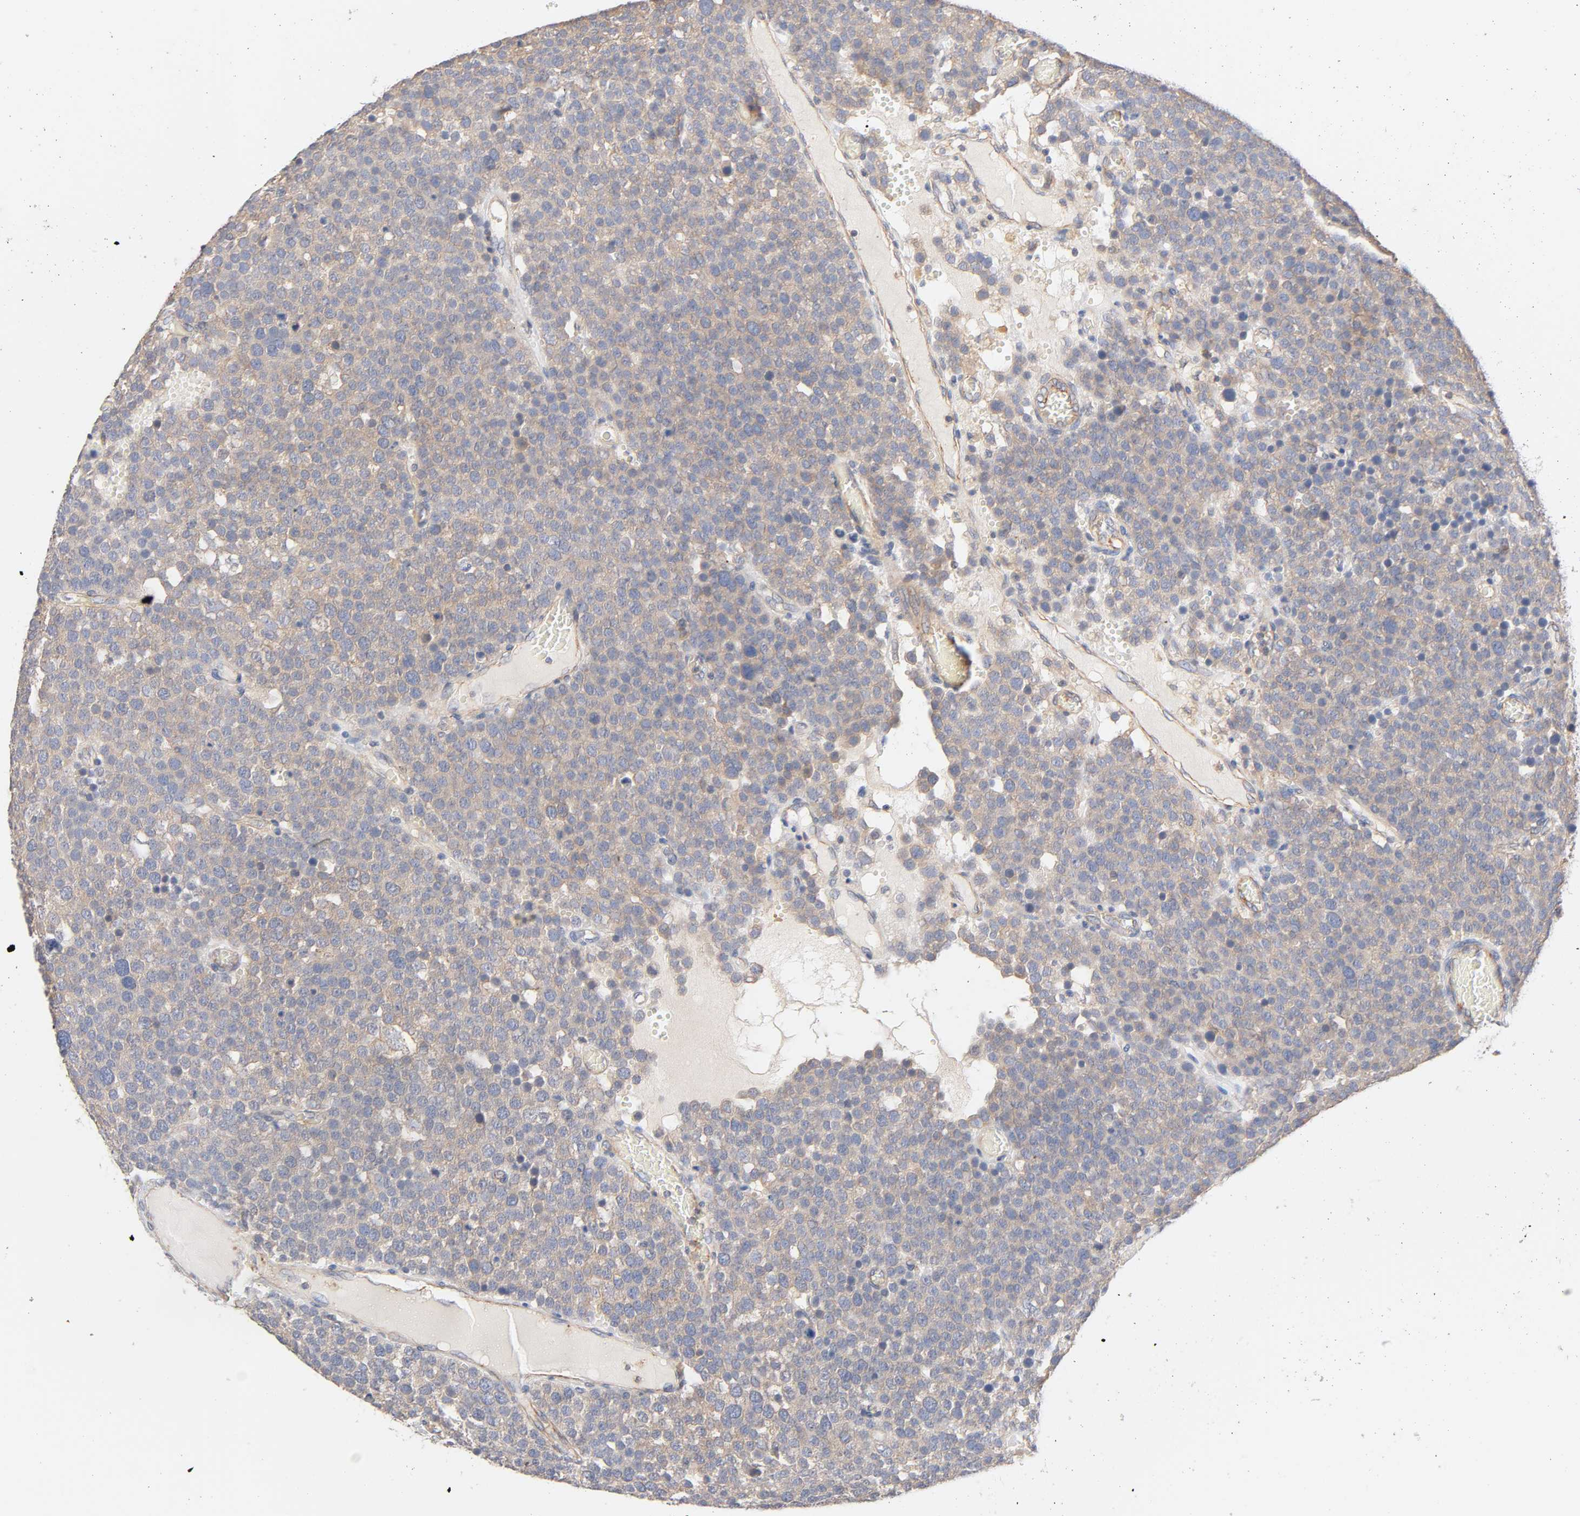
{"staining": {"intensity": "weak", "quantity": ">75%", "location": "cytoplasmic/membranous"}, "tissue": "testis cancer", "cell_type": "Tumor cells", "image_type": "cancer", "snomed": [{"axis": "morphology", "description": "Seminoma, NOS"}, {"axis": "topography", "description": "Testis"}], "caption": "Human testis cancer stained for a protein (brown) demonstrates weak cytoplasmic/membranous positive positivity in approximately >75% of tumor cells.", "gene": "STRN3", "patient": {"sex": "male", "age": 71}}